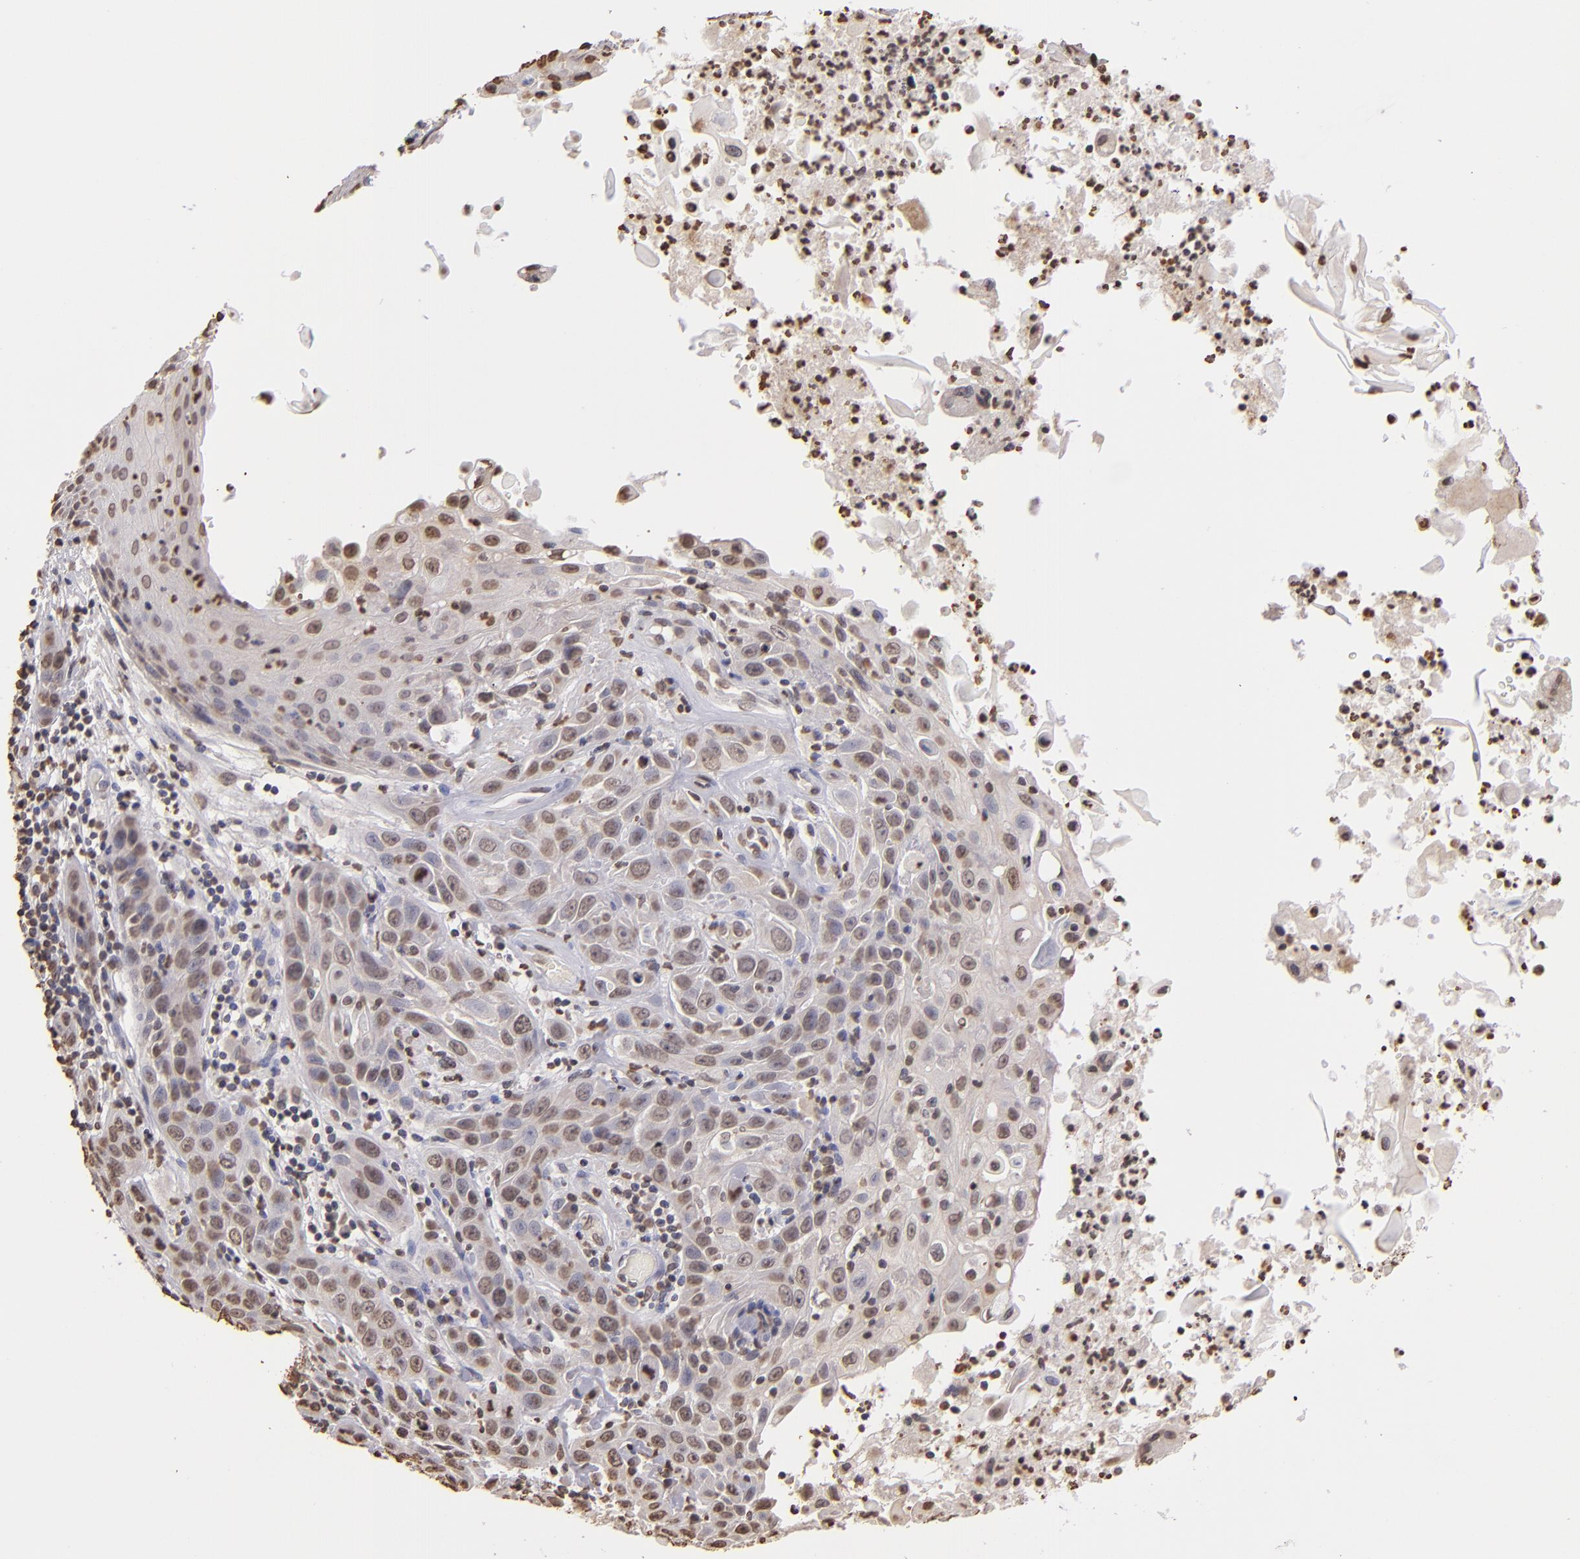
{"staining": {"intensity": "moderate", "quantity": "25%-75%", "location": "nuclear"}, "tissue": "skin cancer", "cell_type": "Tumor cells", "image_type": "cancer", "snomed": [{"axis": "morphology", "description": "Squamous cell carcinoma, NOS"}, {"axis": "topography", "description": "Skin"}], "caption": "This image exhibits IHC staining of skin squamous cell carcinoma, with medium moderate nuclear positivity in about 25%-75% of tumor cells.", "gene": "LBX1", "patient": {"sex": "male", "age": 84}}